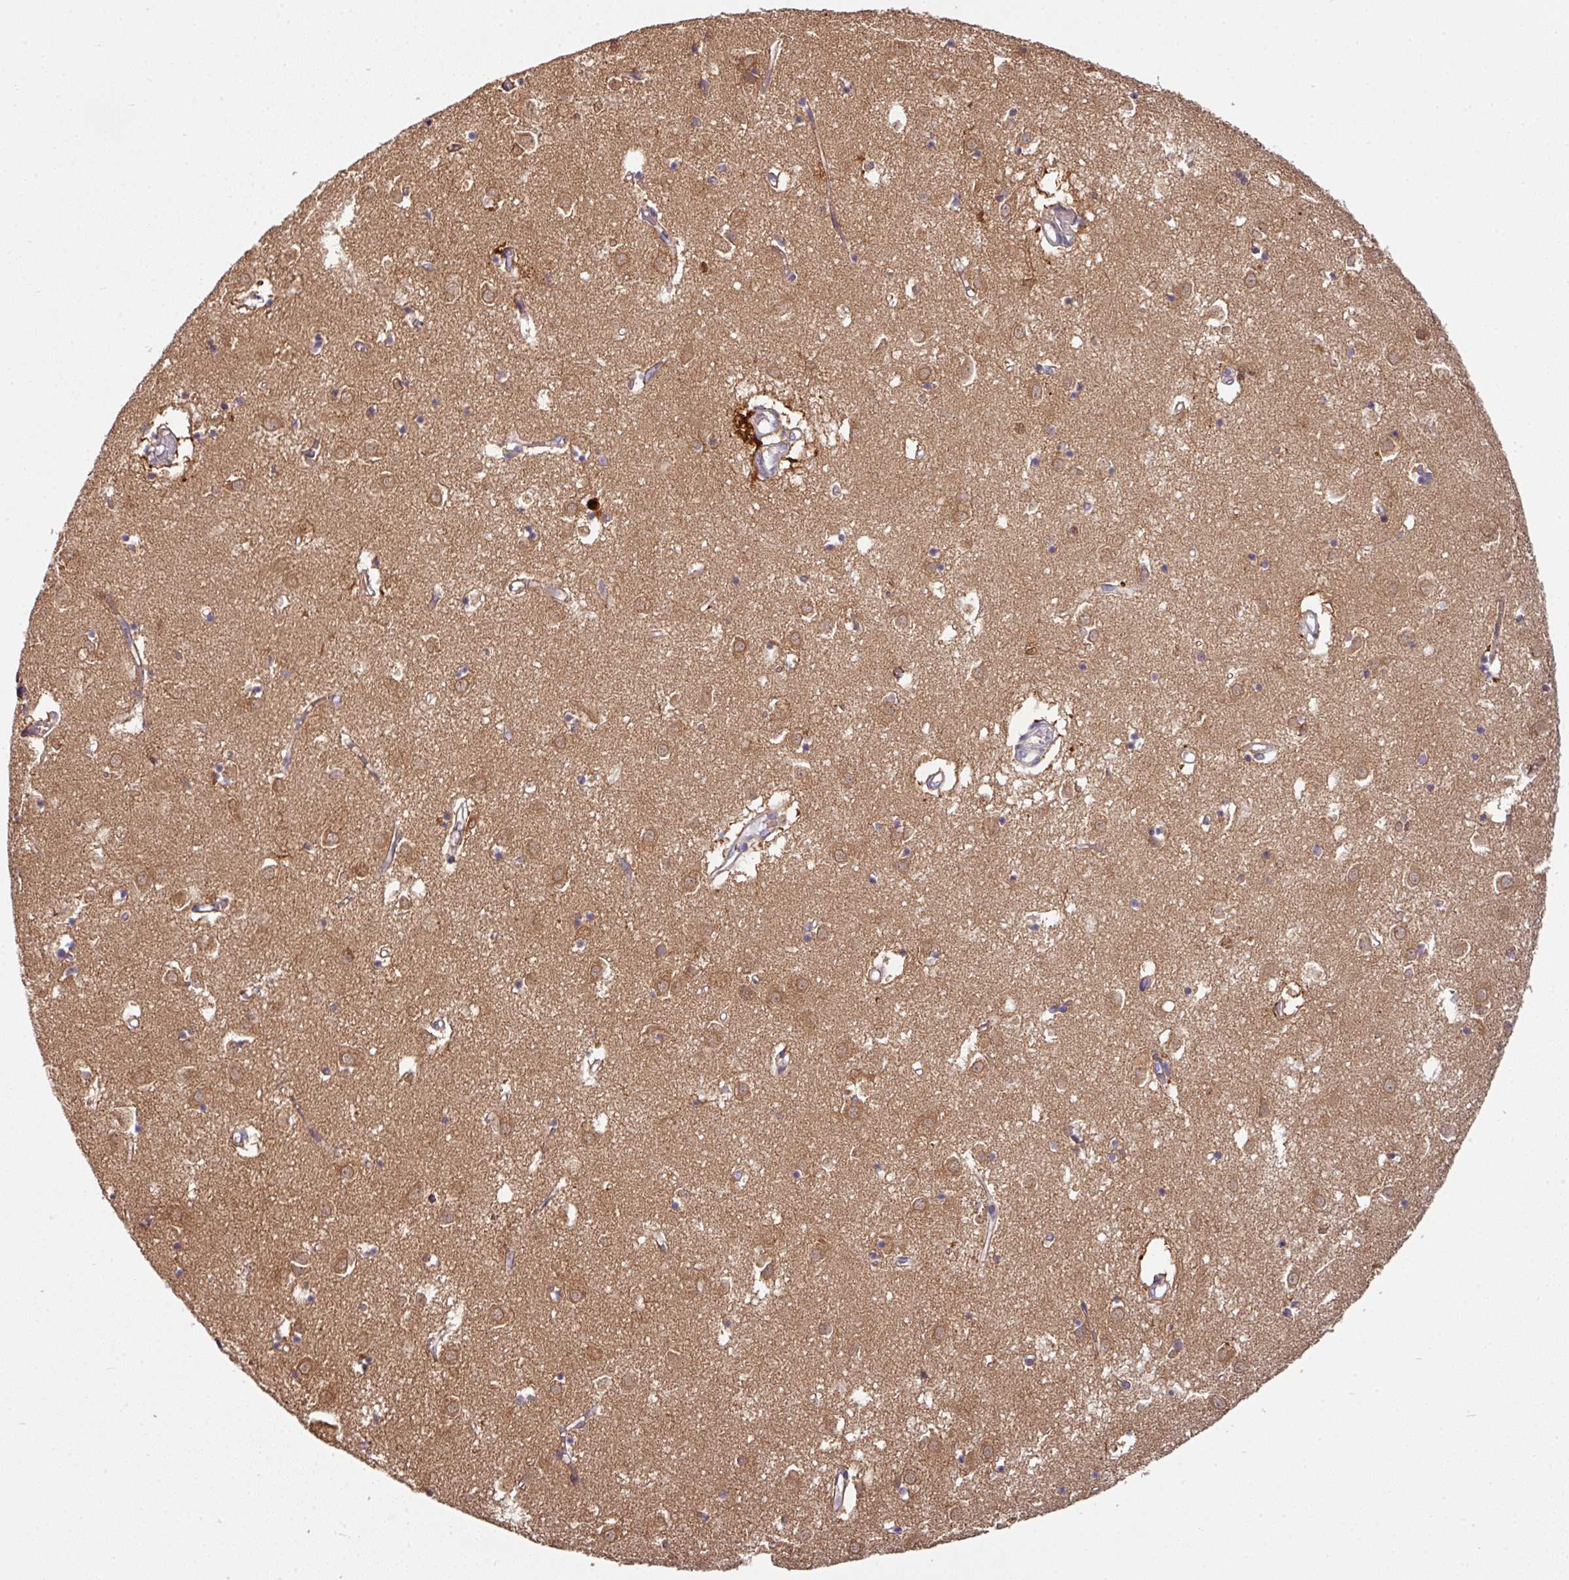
{"staining": {"intensity": "weak", "quantity": "<25%", "location": "cytoplasmic/membranous"}, "tissue": "caudate", "cell_type": "Glial cells", "image_type": "normal", "snomed": [{"axis": "morphology", "description": "Normal tissue, NOS"}, {"axis": "topography", "description": "Lateral ventricle wall"}], "caption": "Immunohistochemistry (IHC) of unremarkable caudate reveals no expression in glial cells.", "gene": "SLAMF6", "patient": {"sex": "male", "age": 70}}